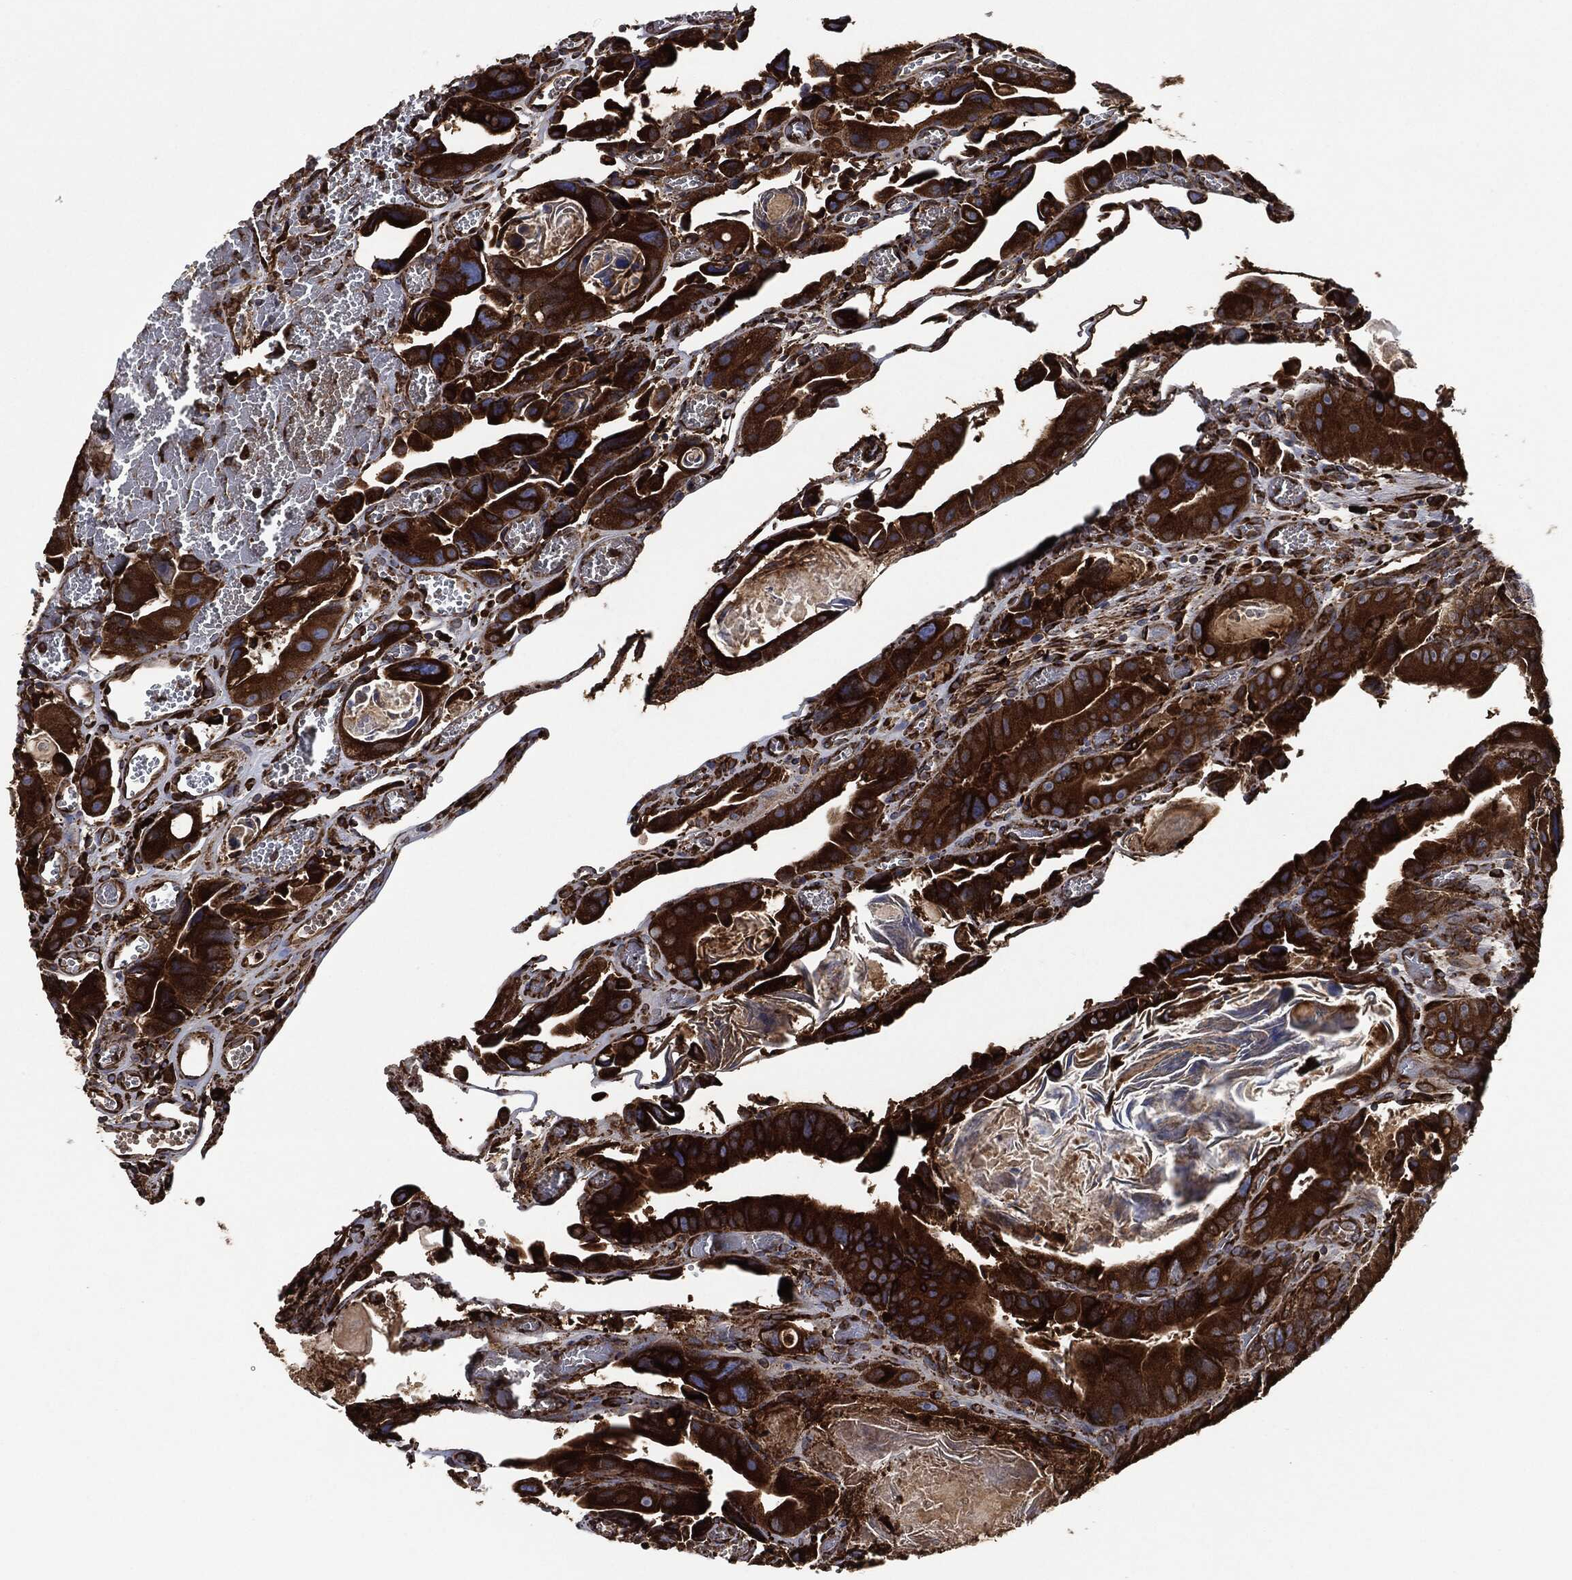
{"staining": {"intensity": "strong", "quantity": ">75%", "location": "cytoplasmic/membranous"}, "tissue": "colorectal cancer", "cell_type": "Tumor cells", "image_type": "cancer", "snomed": [{"axis": "morphology", "description": "Adenocarcinoma, NOS"}, {"axis": "topography", "description": "Rectum"}], "caption": "Immunohistochemistry (DAB) staining of colorectal adenocarcinoma reveals strong cytoplasmic/membranous protein expression in approximately >75% of tumor cells.", "gene": "AMFR", "patient": {"sex": "male", "age": 64}}